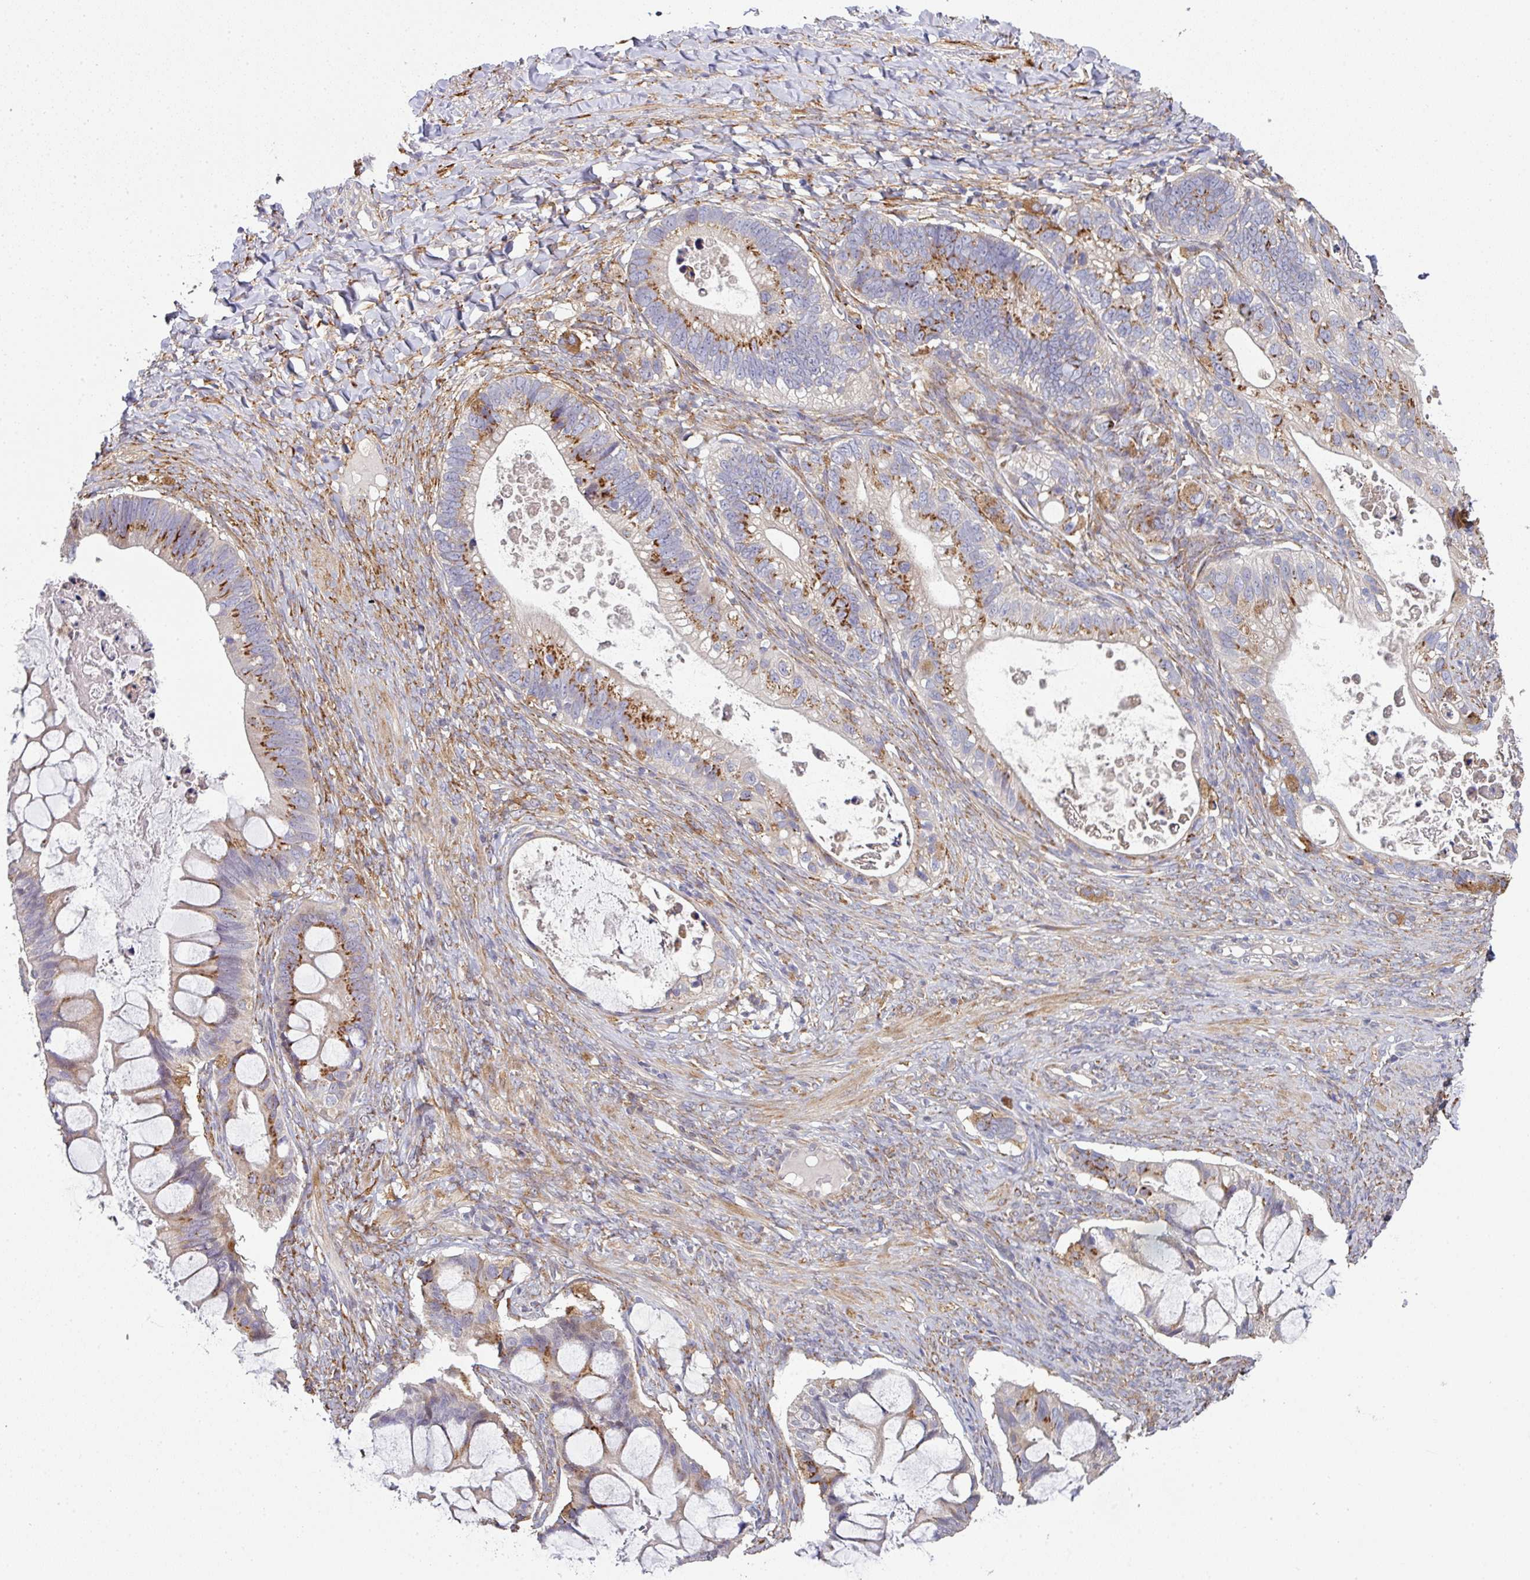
{"staining": {"intensity": "moderate", "quantity": "25%-75%", "location": "cytoplasmic/membranous"}, "tissue": "ovarian cancer", "cell_type": "Tumor cells", "image_type": "cancer", "snomed": [{"axis": "morphology", "description": "Cystadenocarcinoma, mucinous, NOS"}, {"axis": "topography", "description": "Ovary"}], "caption": "IHC of human mucinous cystadenocarcinoma (ovarian) demonstrates medium levels of moderate cytoplasmic/membranous positivity in about 25%-75% of tumor cells. The protein of interest is stained brown, and the nuclei are stained in blue (DAB IHC with brightfield microscopy, high magnification).", "gene": "ZNF268", "patient": {"sex": "female", "age": 61}}